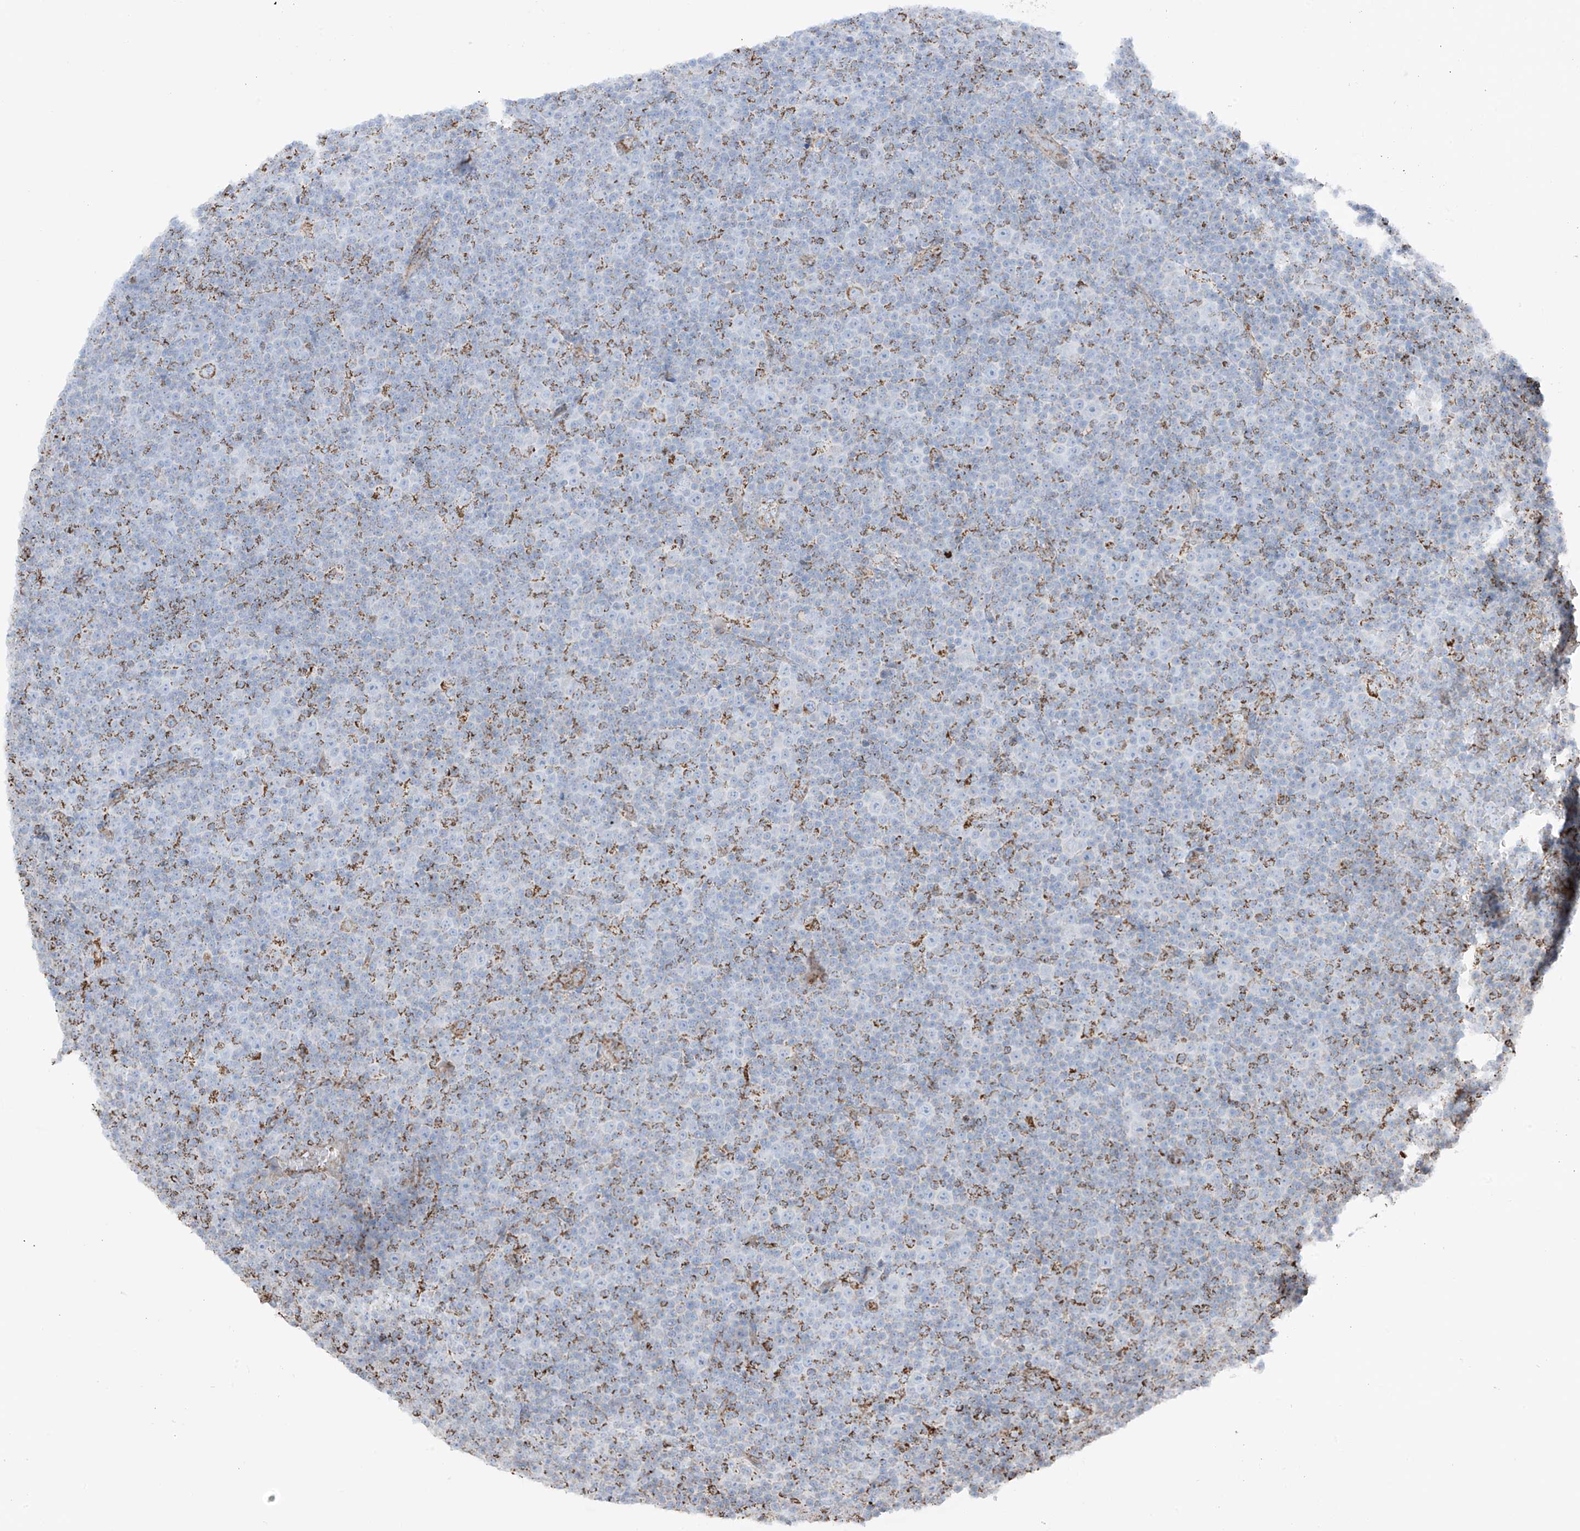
{"staining": {"intensity": "negative", "quantity": "none", "location": "none"}, "tissue": "lymphoma", "cell_type": "Tumor cells", "image_type": "cancer", "snomed": [{"axis": "morphology", "description": "Malignant lymphoma, non-Hodgkin's type, Low grade"}, {"axis": "topography", "description": "Lymph node"}], "caption": "This image is of lymphoma stained with immunohistochemistry (IHC) to label a protein in brown with the nuclei are counter-stained blue. There is no staining in tumor cells.", "gene": "XKR3", "patient": {"sex": "female", "age": 67}}